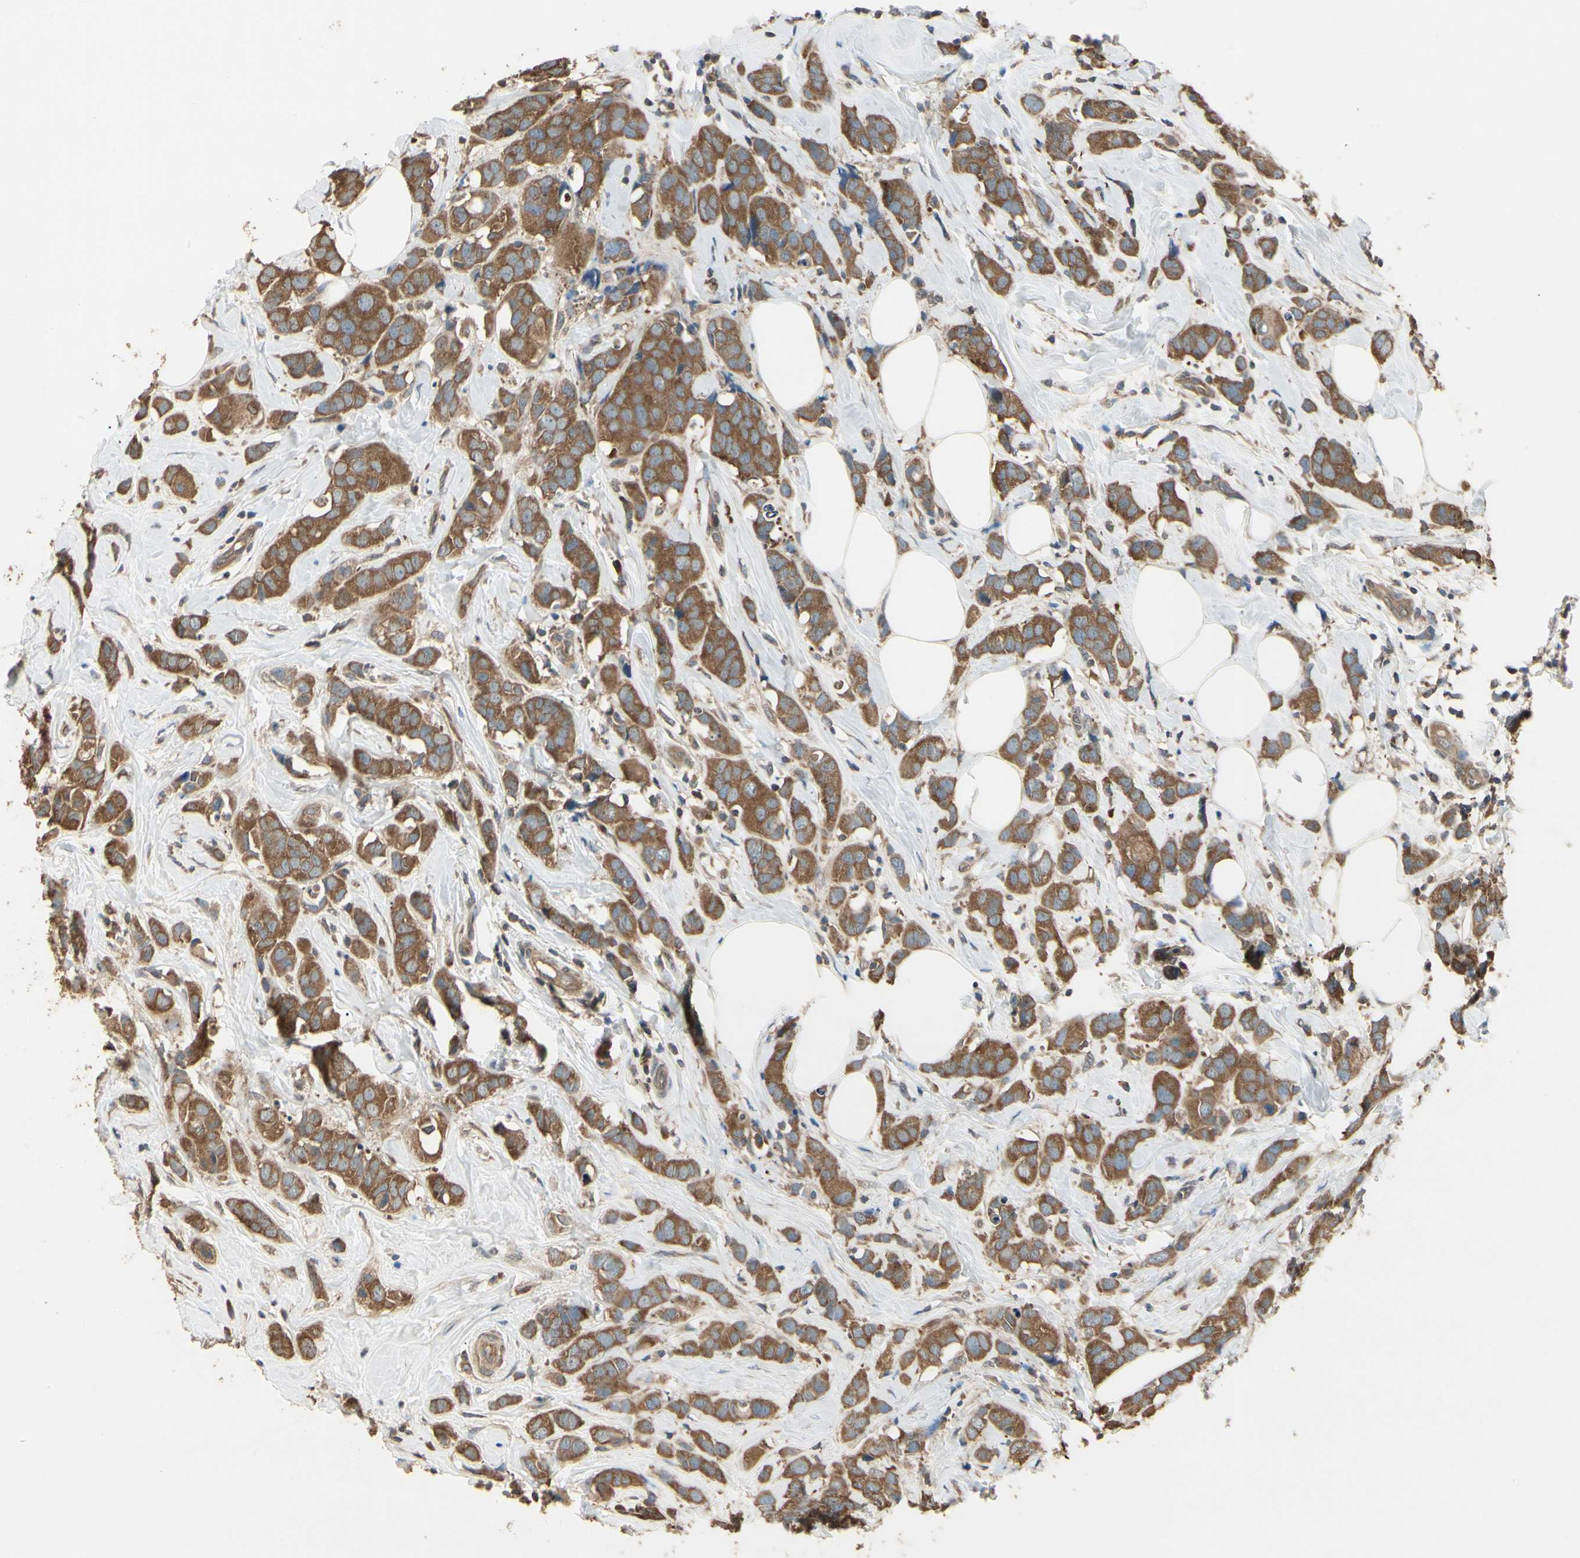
{"staining": {"intensity": "strong", "quantity": ">75%", "location": "cytoplasmic/membranous"}, "tissue": "breast cancer", "cell_type": "Tumor cells", "image_type": "cancer", "snomed": [{"axis": "morphology", "description": "Normal tissue, NOS"}, {"axis": "morphology", "description": "Duct carcinoma"}, {"axis": "topography", "description": "Breast"}], "caption": "Strong cytoplasmic/membranous expression for a protein is present in about >75% of tumor cells of breast infiltrating ductal carcinoma using IHC.", "gene": "CCT7", "patient": {"sex": "female", "age": 50}}